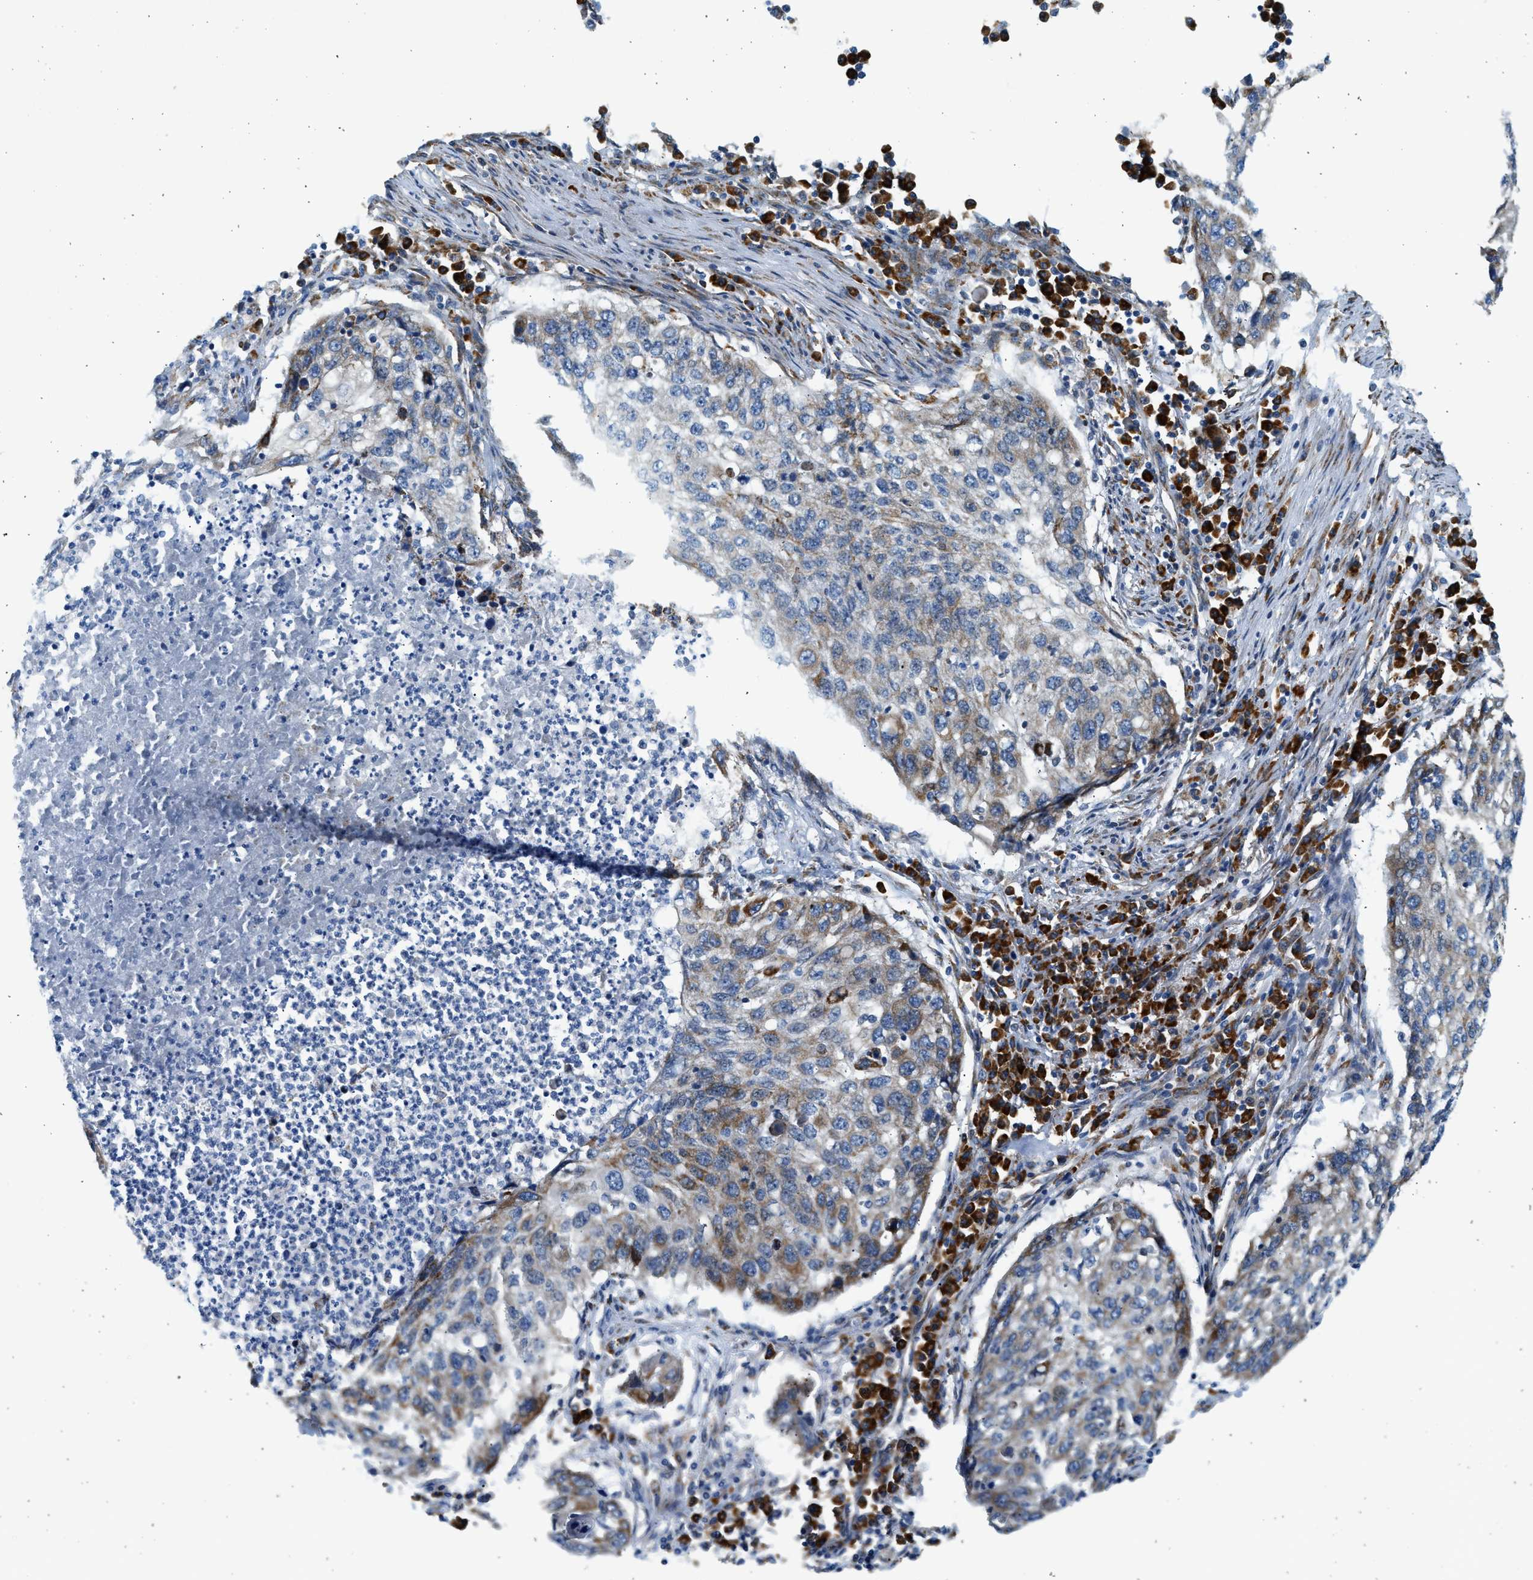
{"staining": {"intensity": "weak", "quantity": "25%-75%", "location": "cytoplasmic/membranous"}, "tissue": "lung cancer", "cell_type": "Tumor cells", "image_type": "cancer", "snomed": [{"axis": "morphology", "description": "Squamous cell carcinoma, NOS"}, {"axis": "topography", "description": "Lung"}], "caption": "Immunohistochemistry (IHC) of human squamous cell carcinoma (lung) exhibits low levels of weak cytoplasmic/membranous positivity in about 25%-75% of tumor cells.", "gene": "CNTN6", "patient": {"sex": "female", "age": 63}}